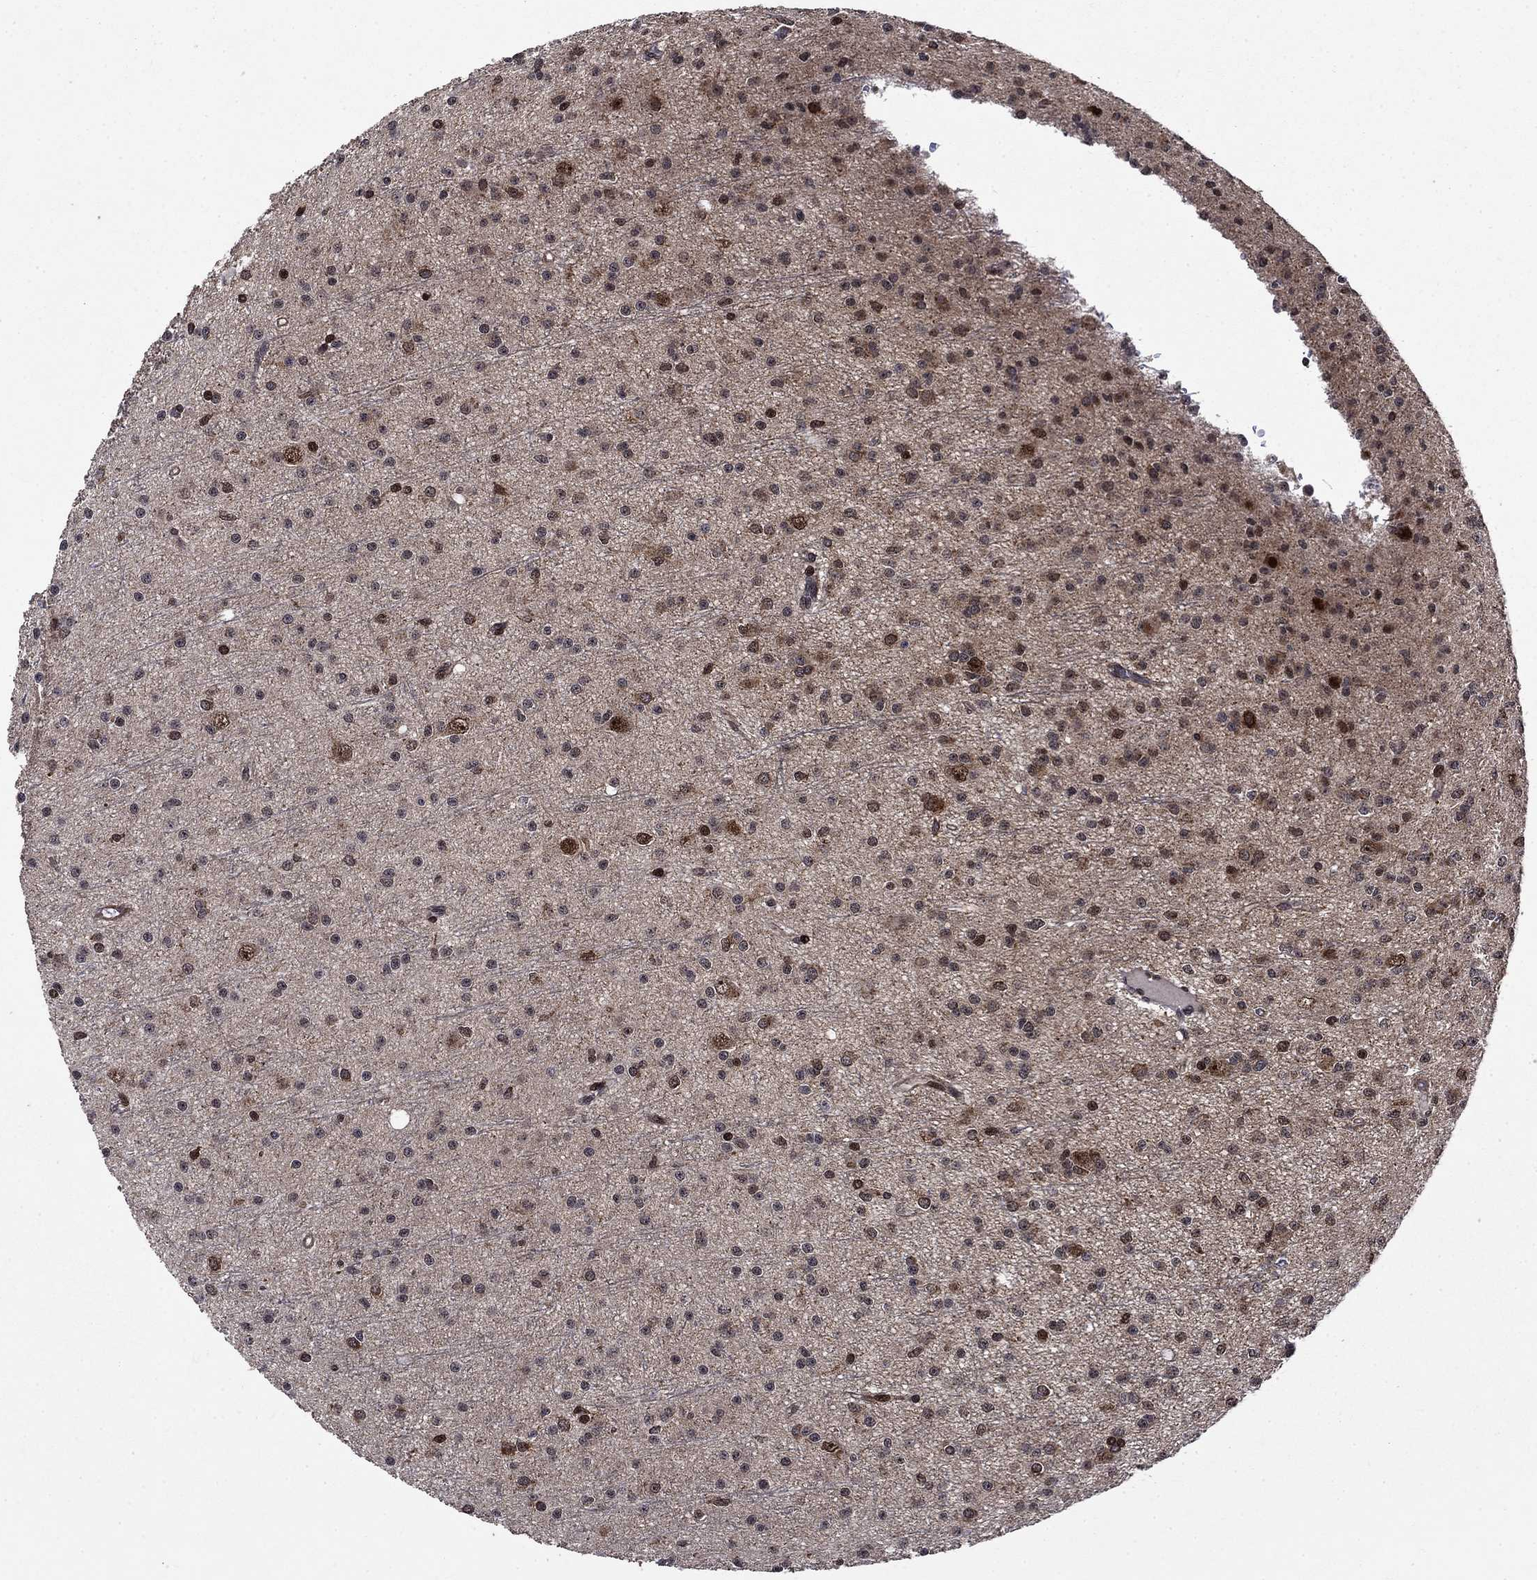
{"staining": {"intensity": "moderate", "quantity": "<25%", "location": "cytoplasmic/membranous,nuclear"}, "tissue": "glioma", "cell_type": "Tumor cells", "image_type": "cancer", "snomed": [{"axis": "morphology", "description": "Glioma, malignant, Low grade"}, {"axis": "topography", "description": "Brain"}], "caption": "Human glioma stained for a protein (brown) shows moderate cytoplasmic/membranous and nuclear positive positivity in about <25% of tumor cells.", "gene": "AGTPBP1", "patient": {"sex": "male", "age": 27}}